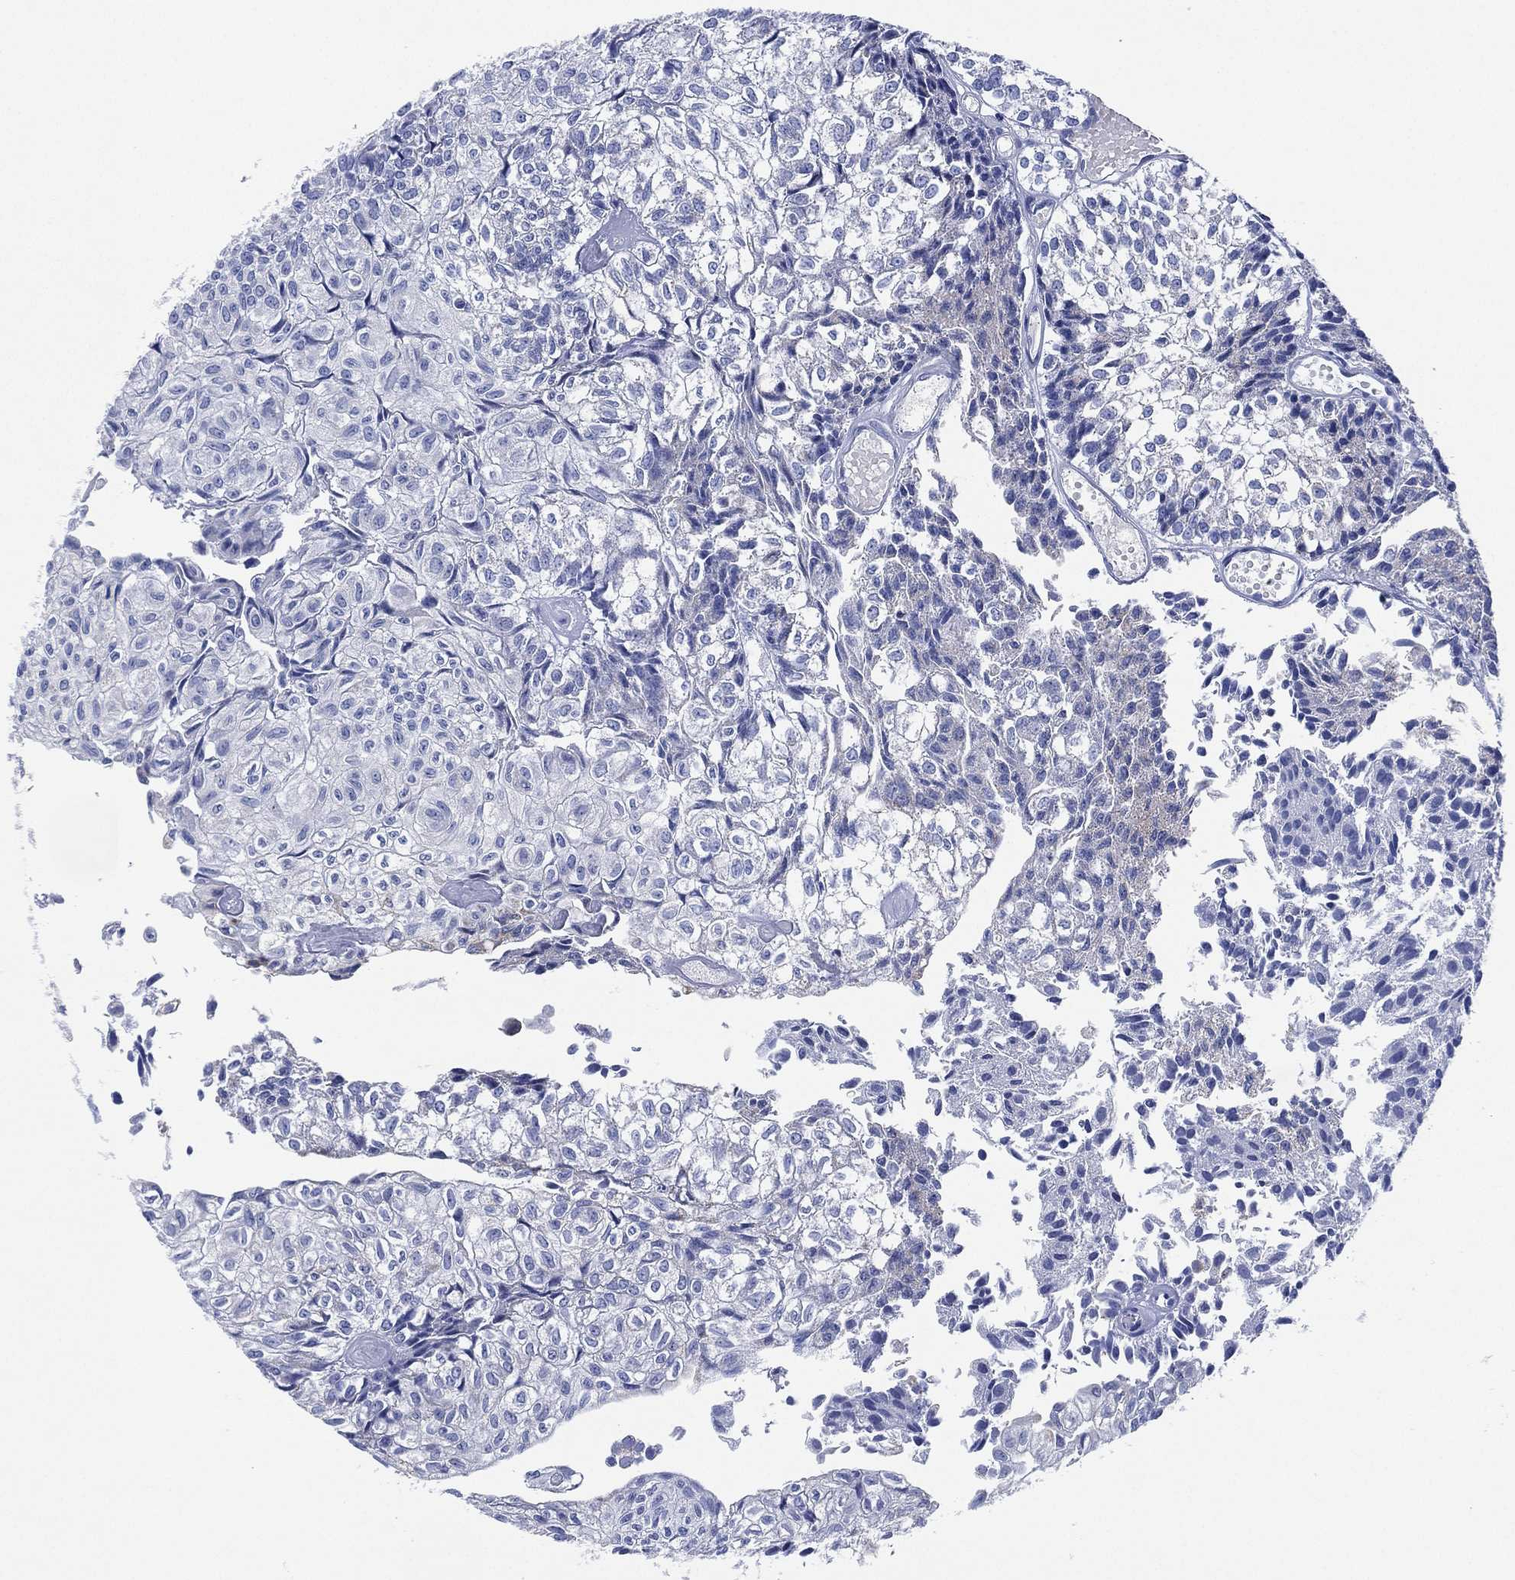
{"staining": {"intensity": "negative", "quantity": "none", "location": "none"}, "tissue": "urothelial cancer", "cell_type": "Tumor cells", "image_type": "cancer", "snomed": [{"axis": "morphology", "description": "Urothelial carcinoma, Low grade"}, {"axis": "topography", "description": "Urinary bladder"}], "caption": "Tumor cells show no significant protein positivity in urothelial carcinoma (low-grade). Brightfield microscopy of IHC stained with DAB (brown) and hematoxylin (blue), captured at high magnification.", "gene": "SLC9C2", "patient": {"sex": "male", "age": 89}}